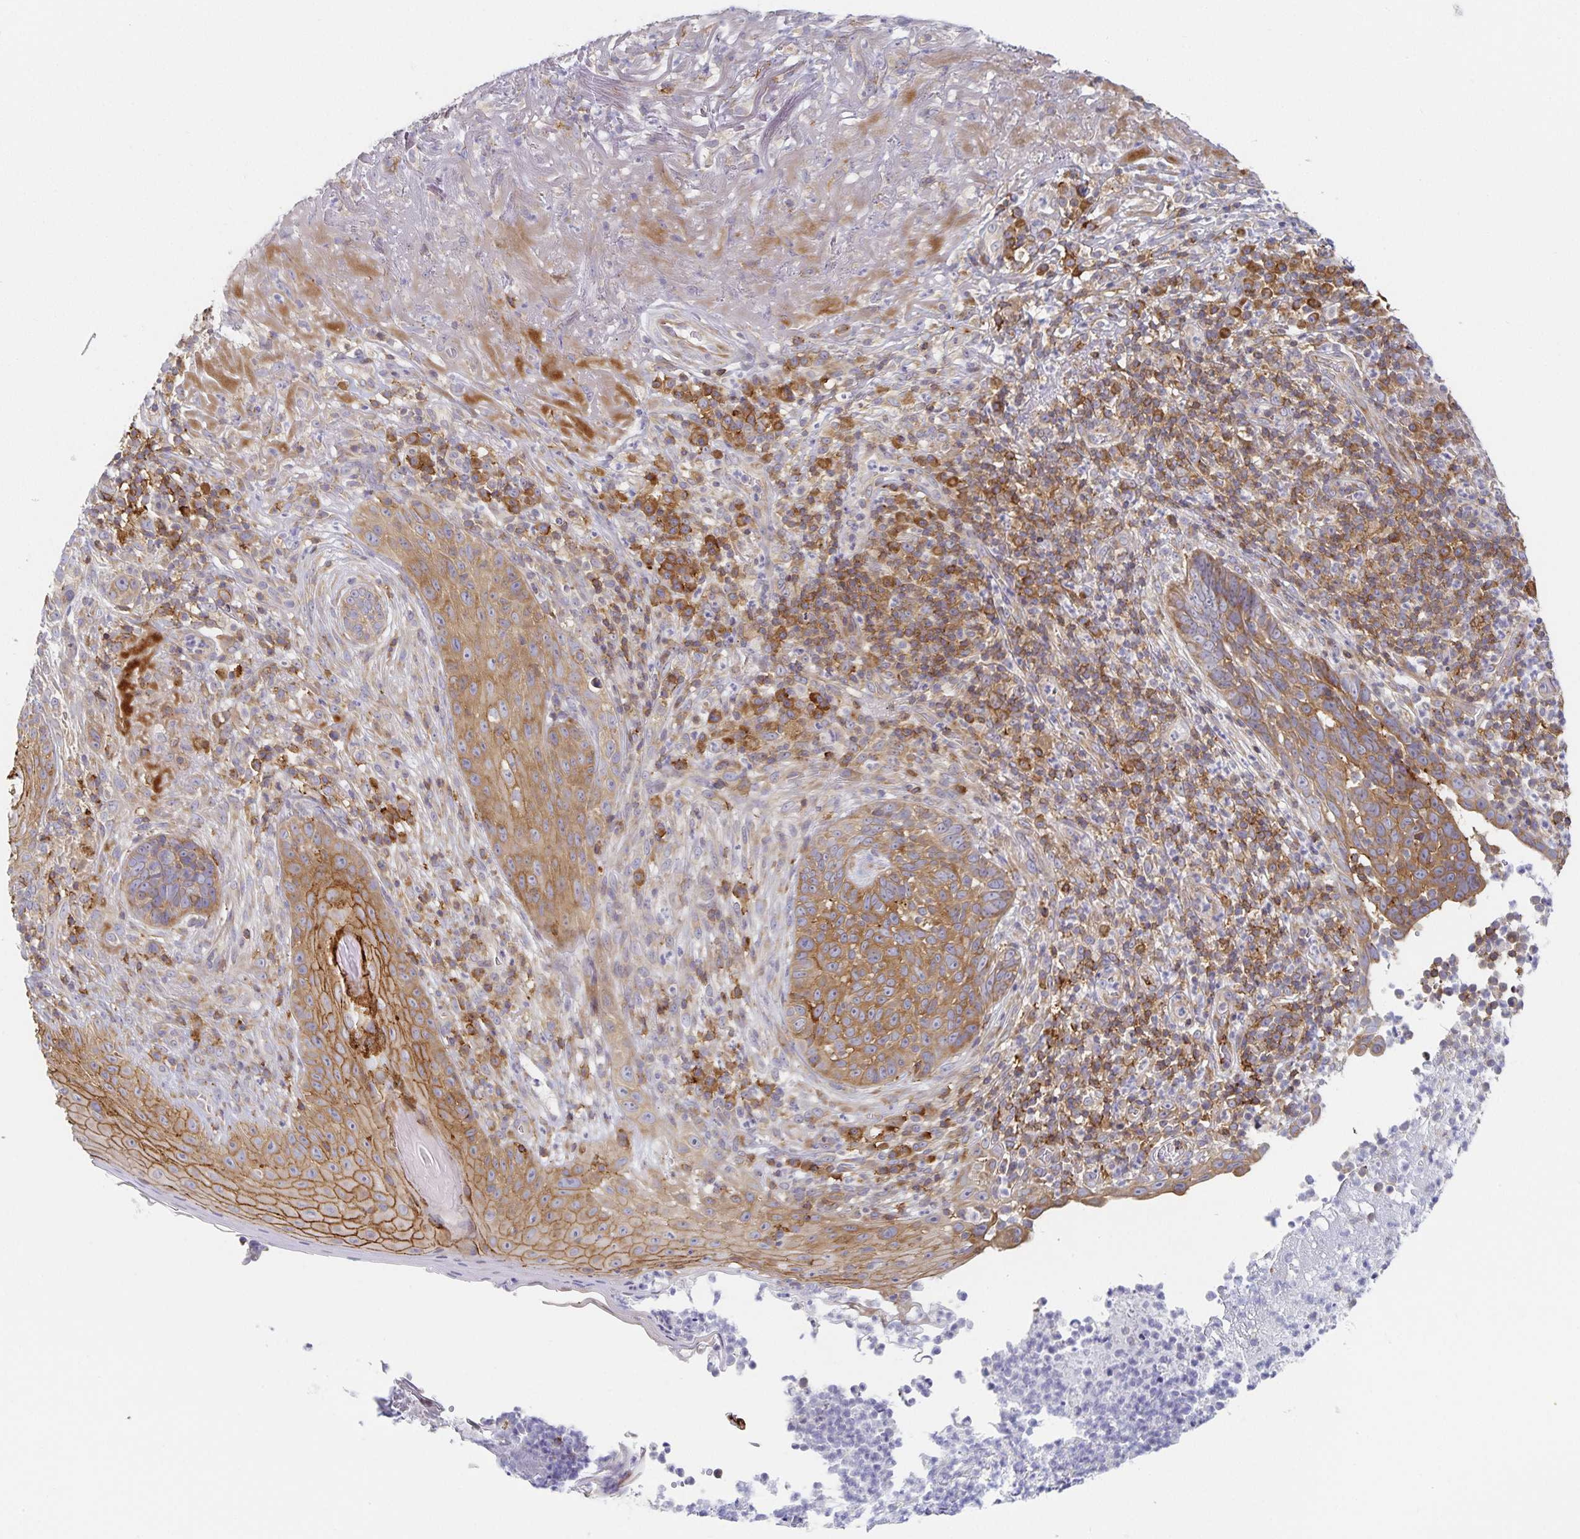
{"staining": {"intensity": "moderate", "quantity": "25%-75%", "location": "cytoplasmic/membranous"}, "tissue": "skin cancer", "cell_type": "Tumor cells", "image_type": "cancer", "snomed": [{"axis": "morphology", "description": "Basal cell carcinoma"}, {"axis": "topography", "description": "Skin"}, {"axis": "topography", "description": "Skin of face"}], "caption": "IHC histopathology image of human skin basal cell carcinoma stained for a protein (brown), which exhibits medium levels of moderate cytoplasmic/membranous expression in approximately 25%-75% of tumor cells.", "gene": "NOMO1", "patient": {"sex": "female", "age": 95}}